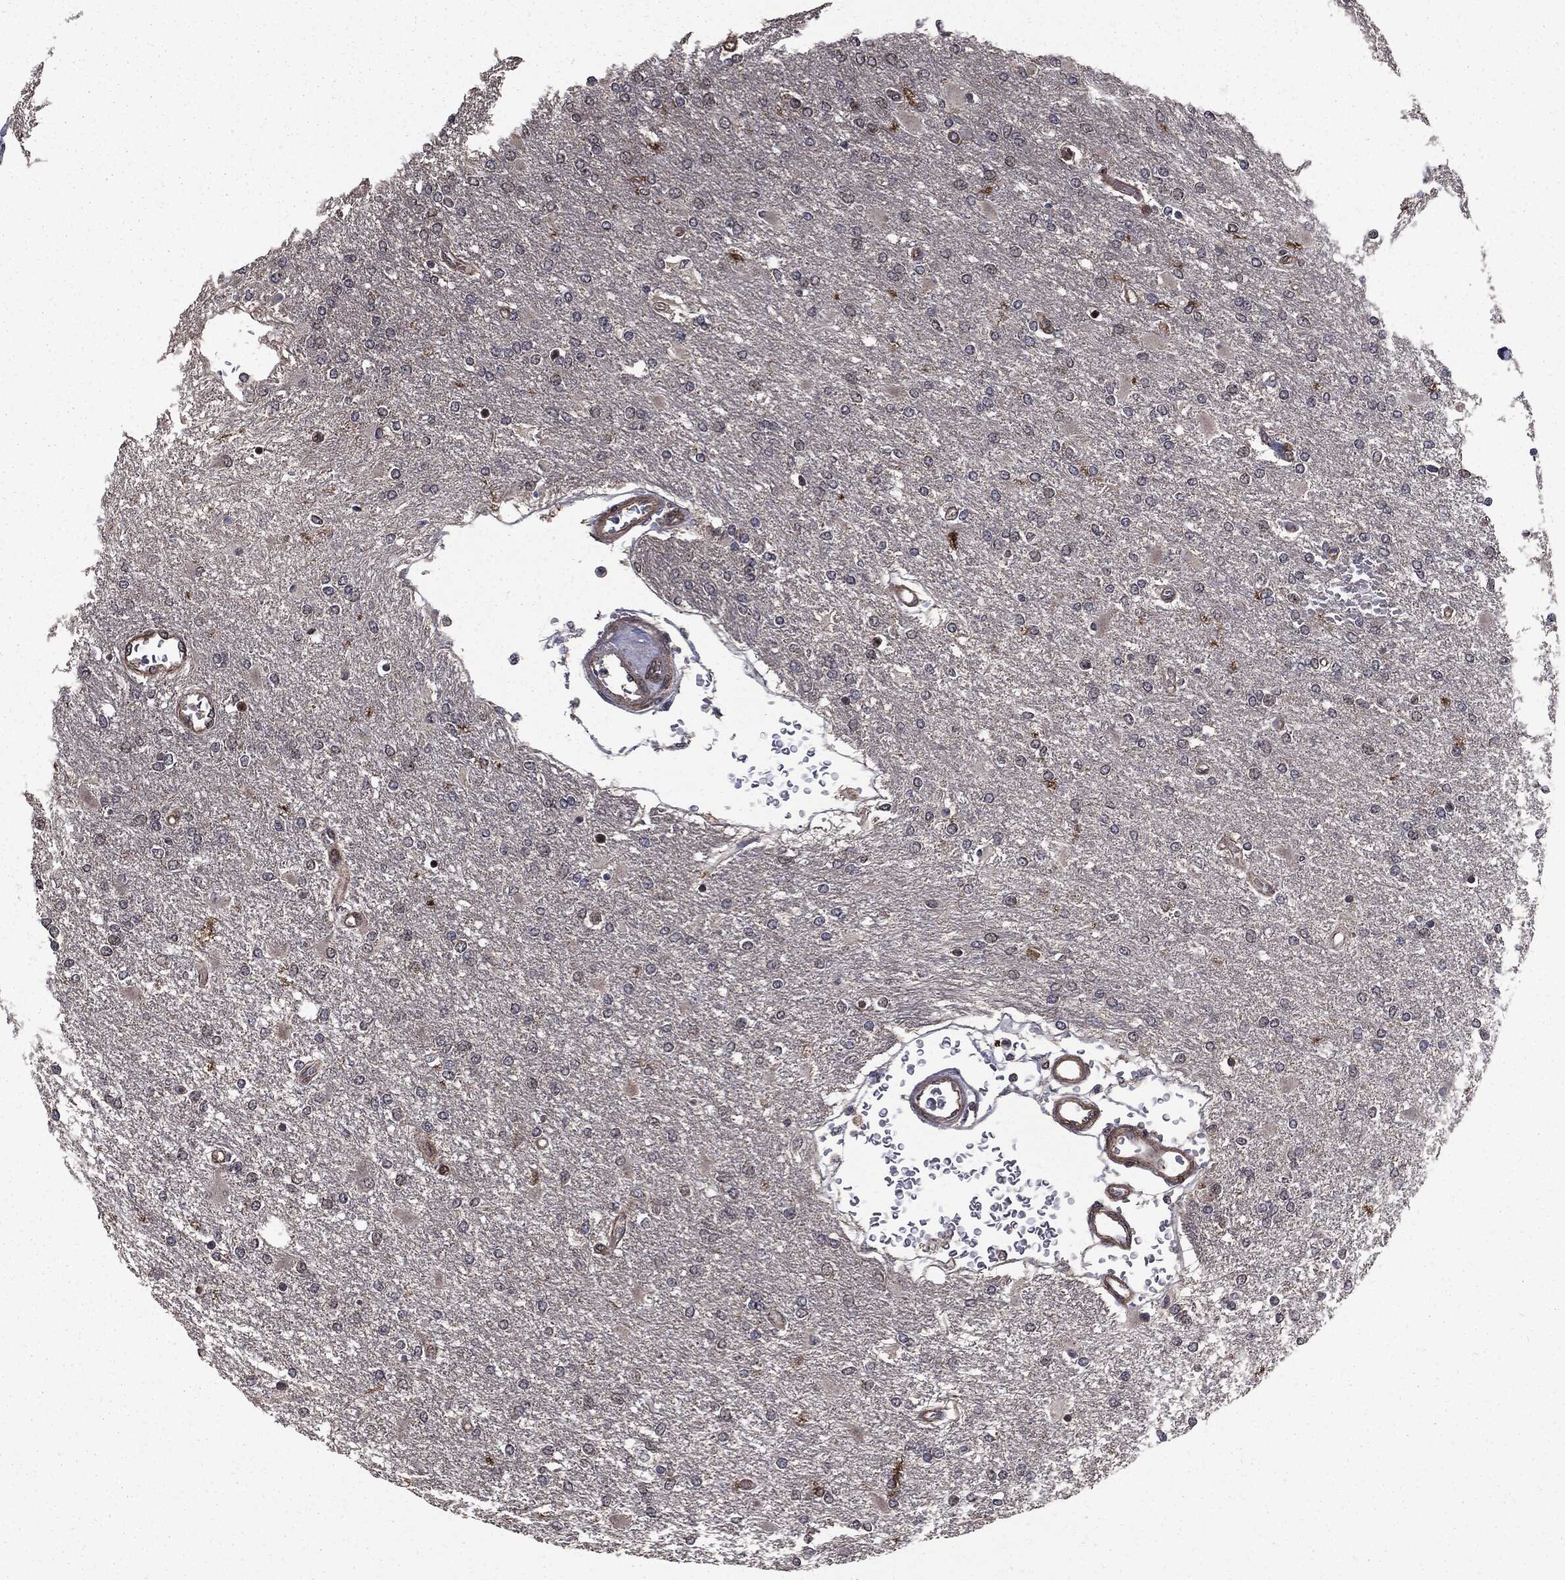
{"staining": {"intensity": "negative", "quantity": "none", "location": "none"}, "tissue": "glioma", "cell_type": "Tumor cells", "image_type": "cancer", "snomed": [{"axis": "morphology", "description": "Glioma, malignant, High grade"}, {"axis": "topography", "description": "Cerebral cortex"}], "caption": "Glioma was stained to show a protein in brown. There is no significant expression in tumor cells.", "gene": "PTPA", "patient": {"sex": "male", "age": 79}}